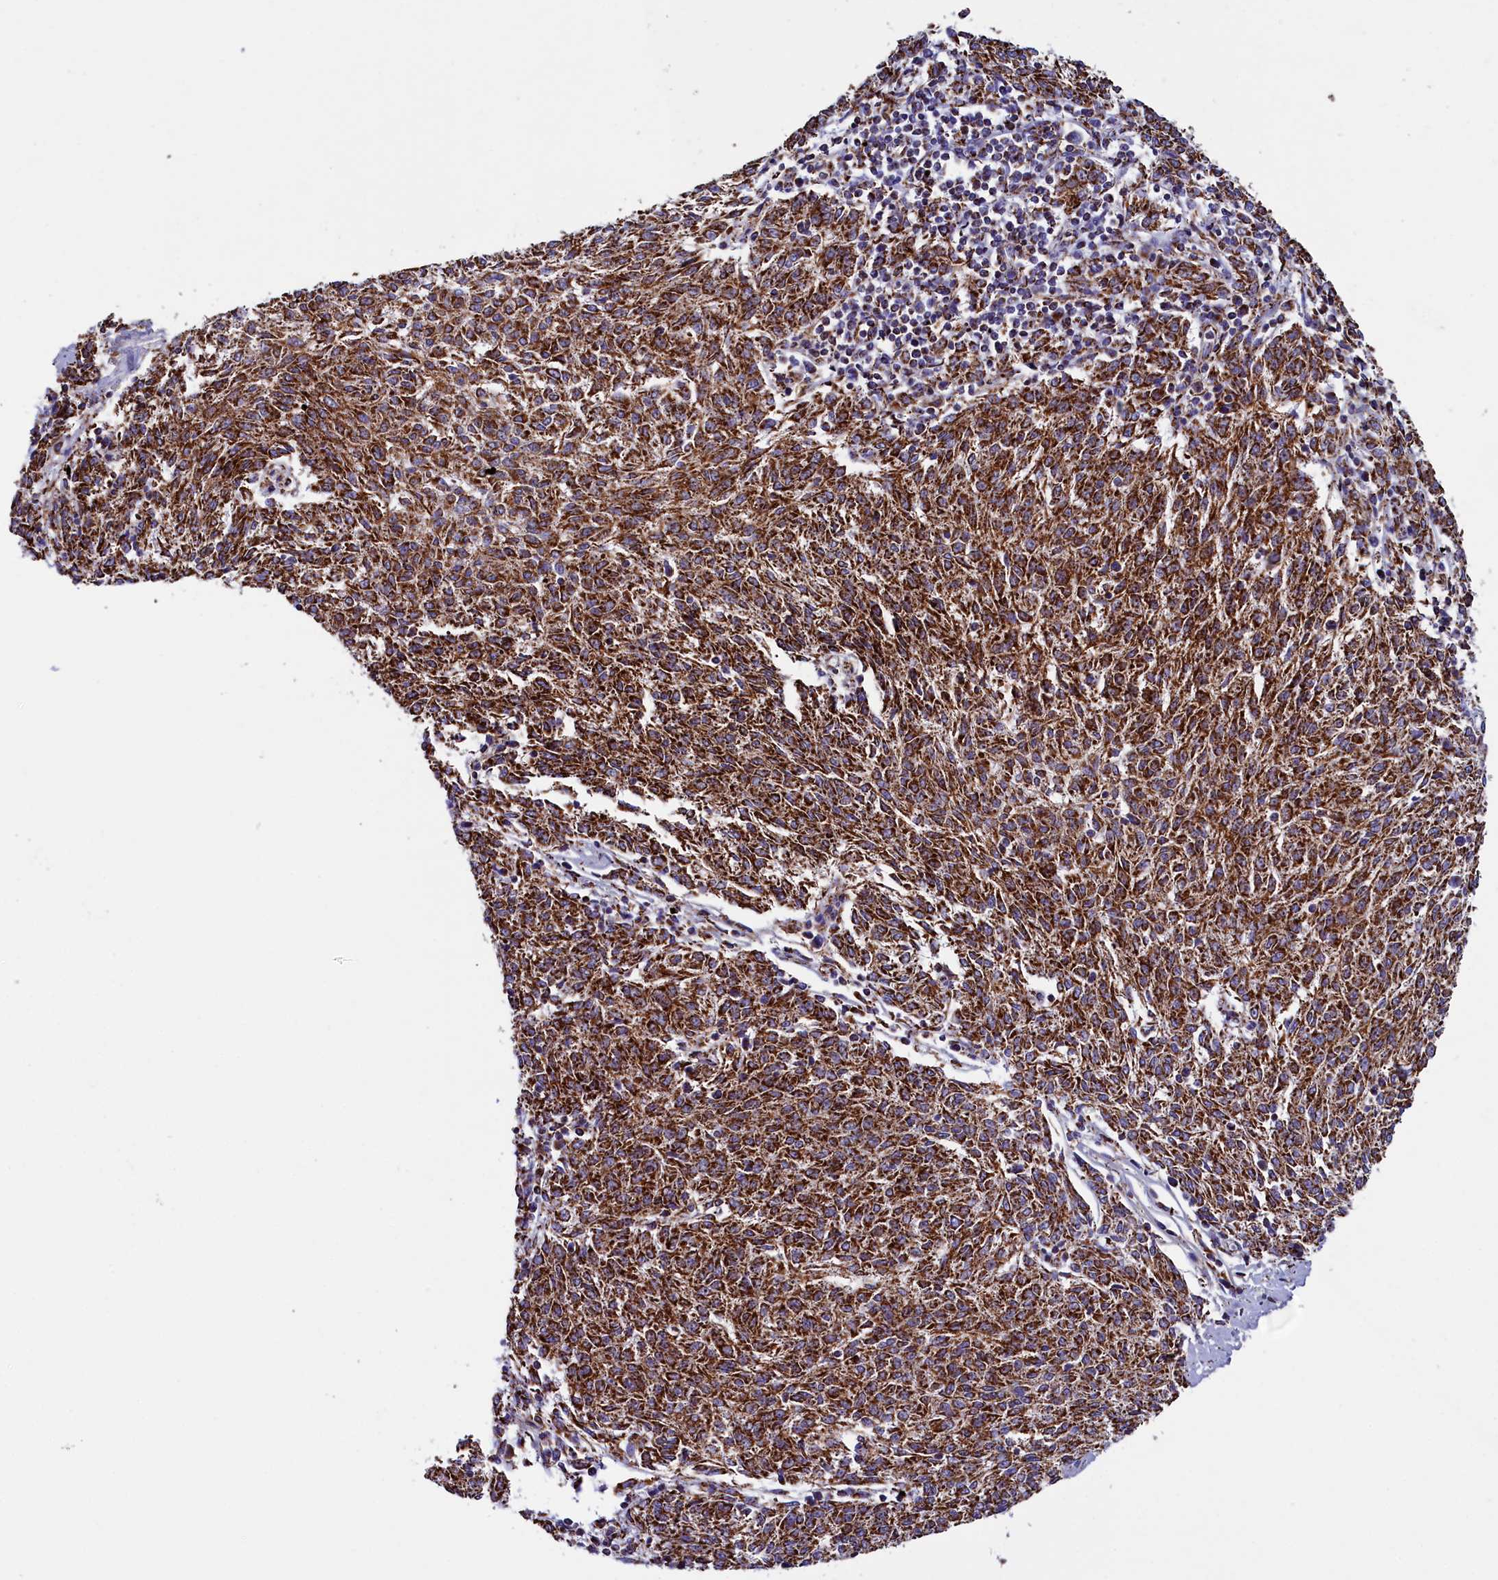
{"staining": {"intensity": "strong", "quantity": ">75%", "location": "cytoplasmic/membranous"}, "tissue": "melanoma", "cell_type": "Tumor cells", "image_type": "cancer", "snomed": [{"axis": "morphology", "description": "Malignant melanoma, NOS"}, {"axis": "topography", "description": "Skin"}], "caption": "Immunohistochemistry of melanoma displays high levels of strong cytoplasmic/membranous expression in about >75% of tumor cells. (Stains: DAB in brown, nuclei in blue, Microscopy: brightfield microscopy at high magnification).", "gene": "SLC39A3", "patient": {"sex": "female", "age": 72}}